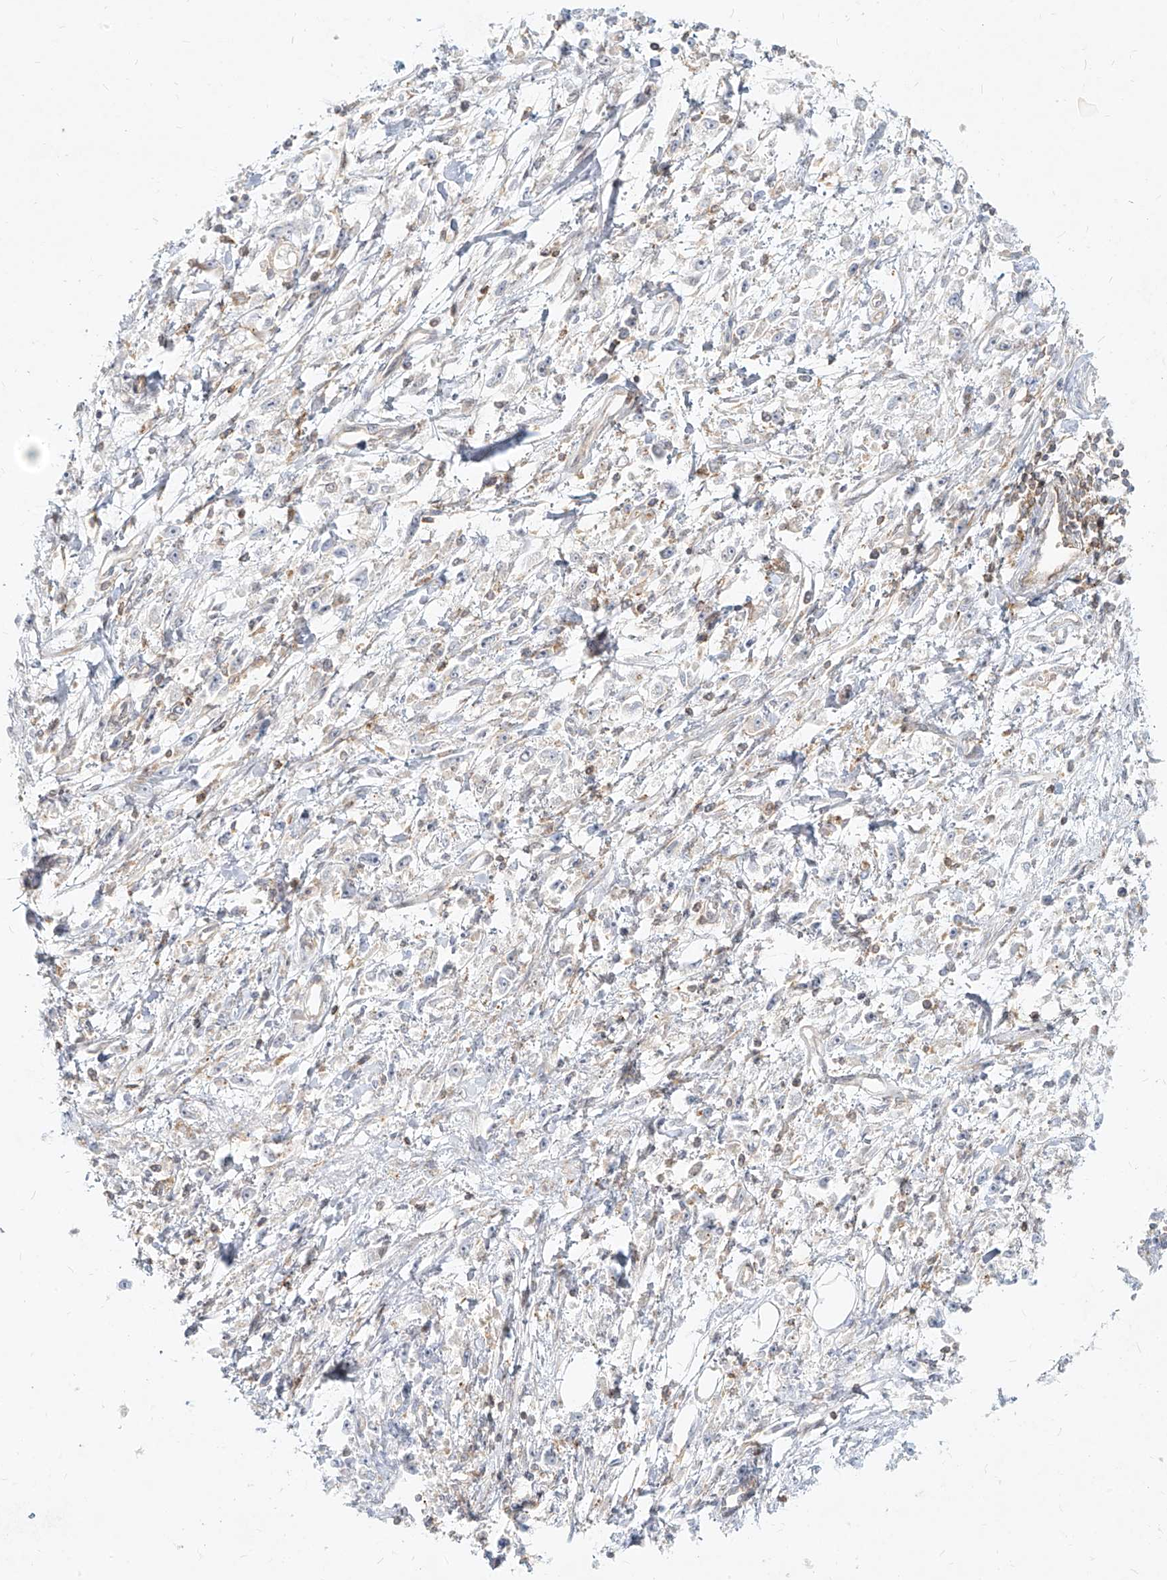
{"staining": {"intensity": "negative", "quantity": "none", "location": "none"}, "tissue": "stomach cancer", "cell_type": "Tumor cells", "image_type": "cancer", "snomed": [{"axis": "morphology", "description": "Adenocarcinoma, NOS"}, {"axis": "topography", "description": "Stomach"}], "caption": "IHC image of neoplastic tissue: stomach cancer stained with DAB (3,3'-diaminobenzidine) reveals no significant protein positivity in tumor cells.", "gene": "SLC2A12", "patient": {"sex": "female", "age": 59}}